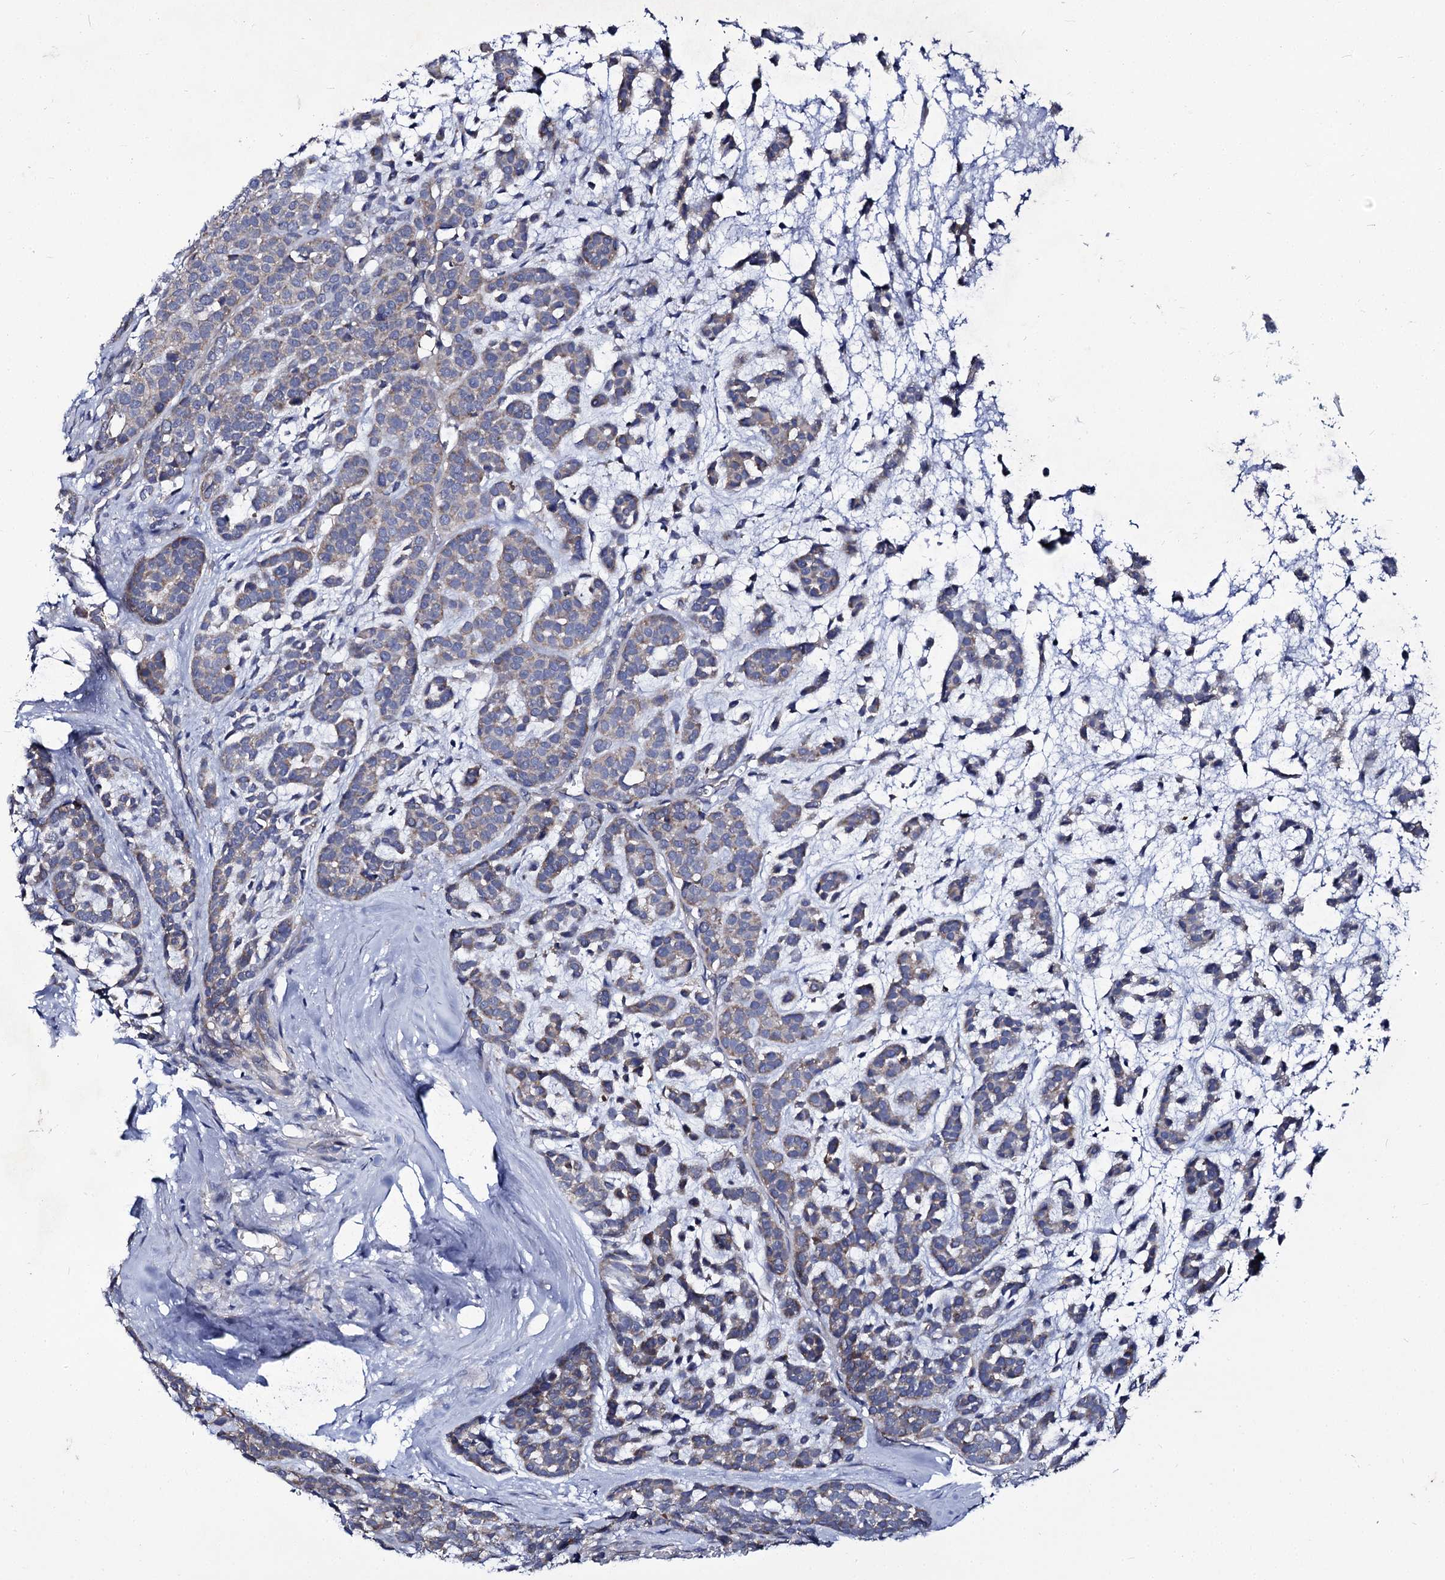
{"staining": {"intensity": "weak", "quantity": "25%-75%", "location": "cytoplasmic/membranous"}, "tissue": "head and neck cancer", "cell_type": "Tumor cells", "image_type": "cancer", "snomed": [{"axis": "morphology", "description": "Adenocarcinoma, NOS"}, {"axis": "morphology", "description": "Adenoma, NOS"}, {"axis": "topography", "description": "Head-Neck"}], "caption": "A photomicrograph showing weak cytoplasmic/membranous expression in about 25%-75% of tumor cells in head and neck adenoma, as visualized by brown immunohistochemical staining.", "gene": "PANX2", "patient": {"sex": "female", "age": 55}}